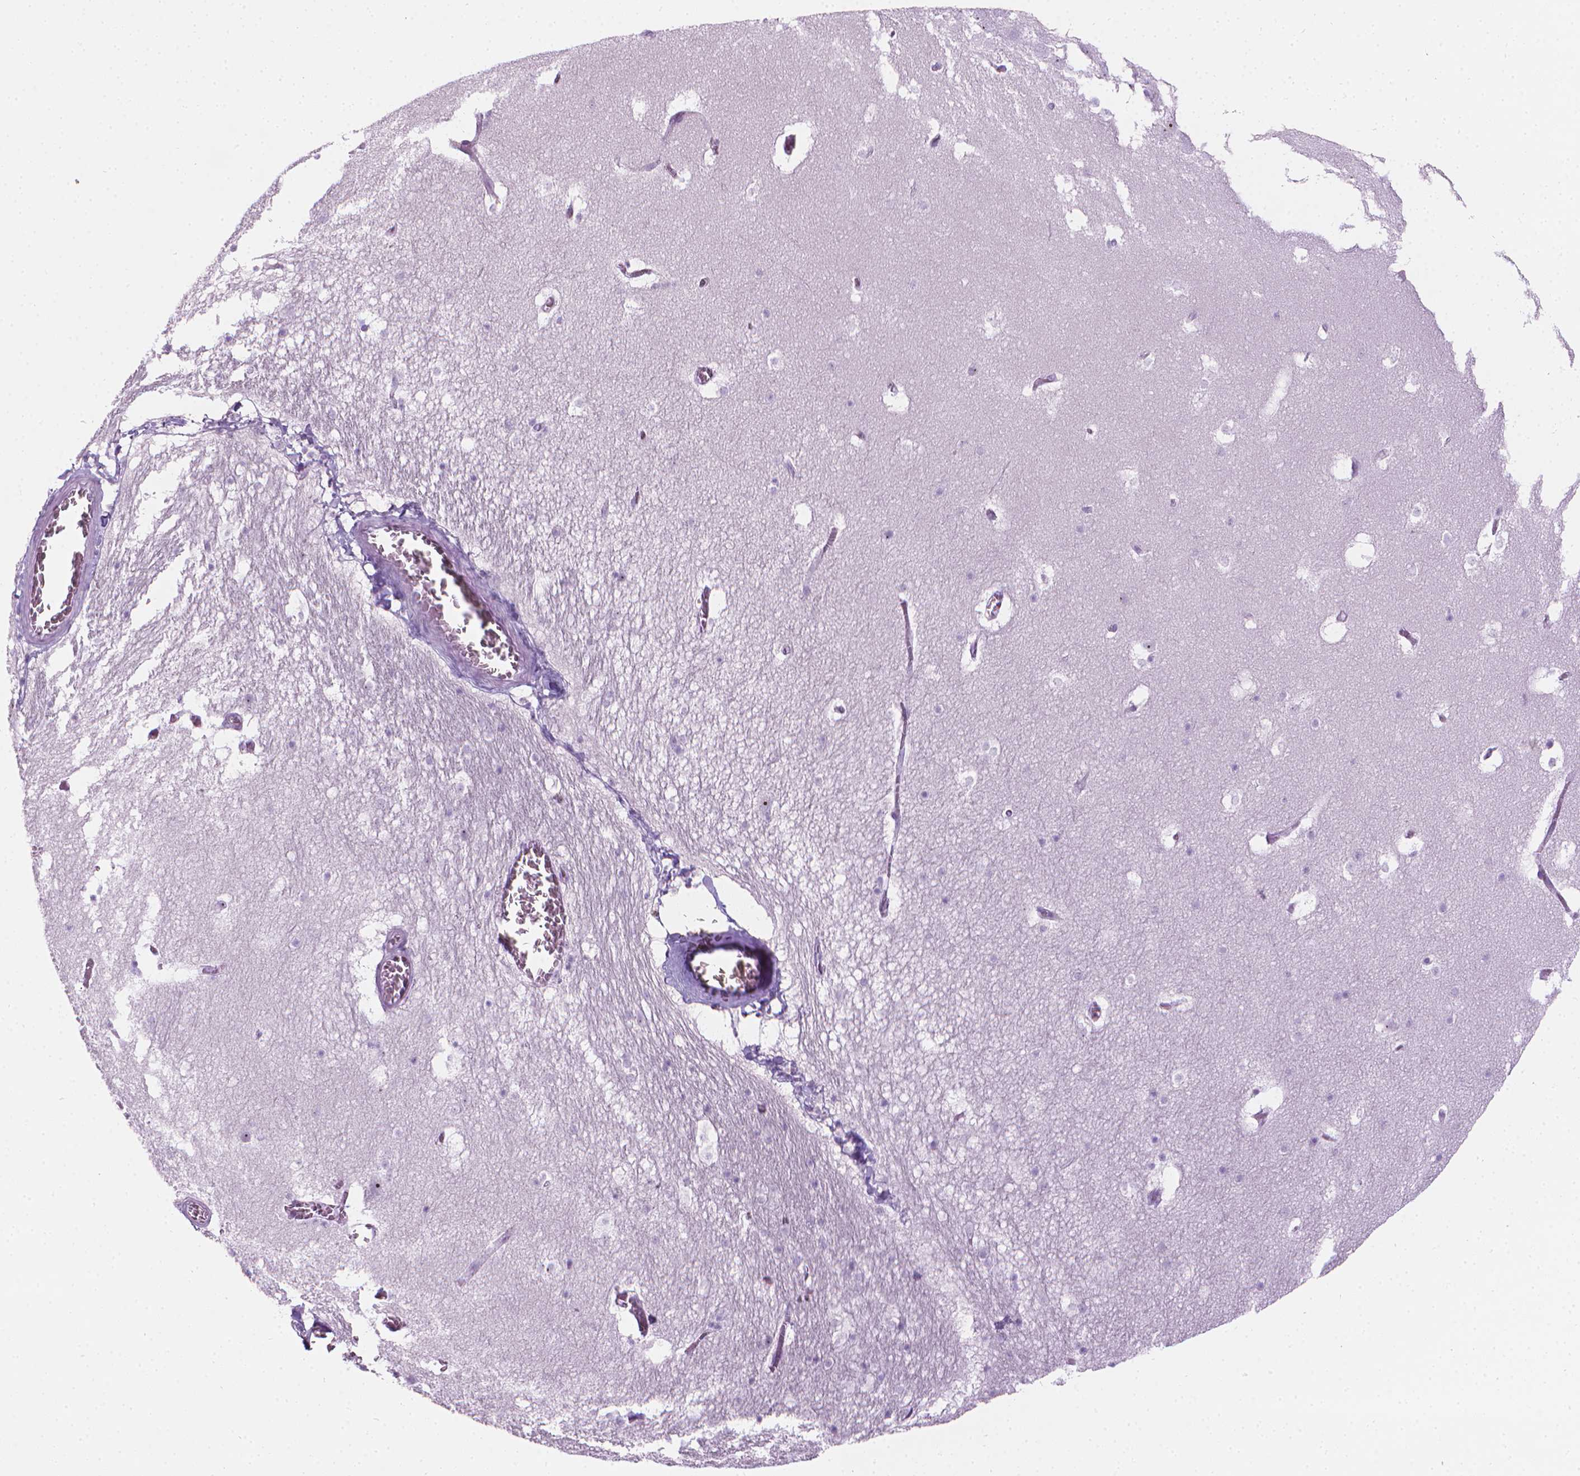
{"staining": {"intensity": "negative", "quantity": "none", "location": "none"}, "tissue": "hippocampus", "cell_type": "Glial cells", "image_type": "normal", "snomed": [{"axis": "morphology", "description": "Normal tissue, NOS"}, {"axis": "topography", "description": "Hippocampus"}], "caption": "IHC image of benign hippocampus: hippocampus stained with DAB reveals no significant protein expression in glial cells. (DAB (3,3'-diaminobenzidine) immunohistochemistry (IHC) with hematoxylin counter stain).", "gene": "NOL7", "patient": {"sex": "male", "age": 45}}